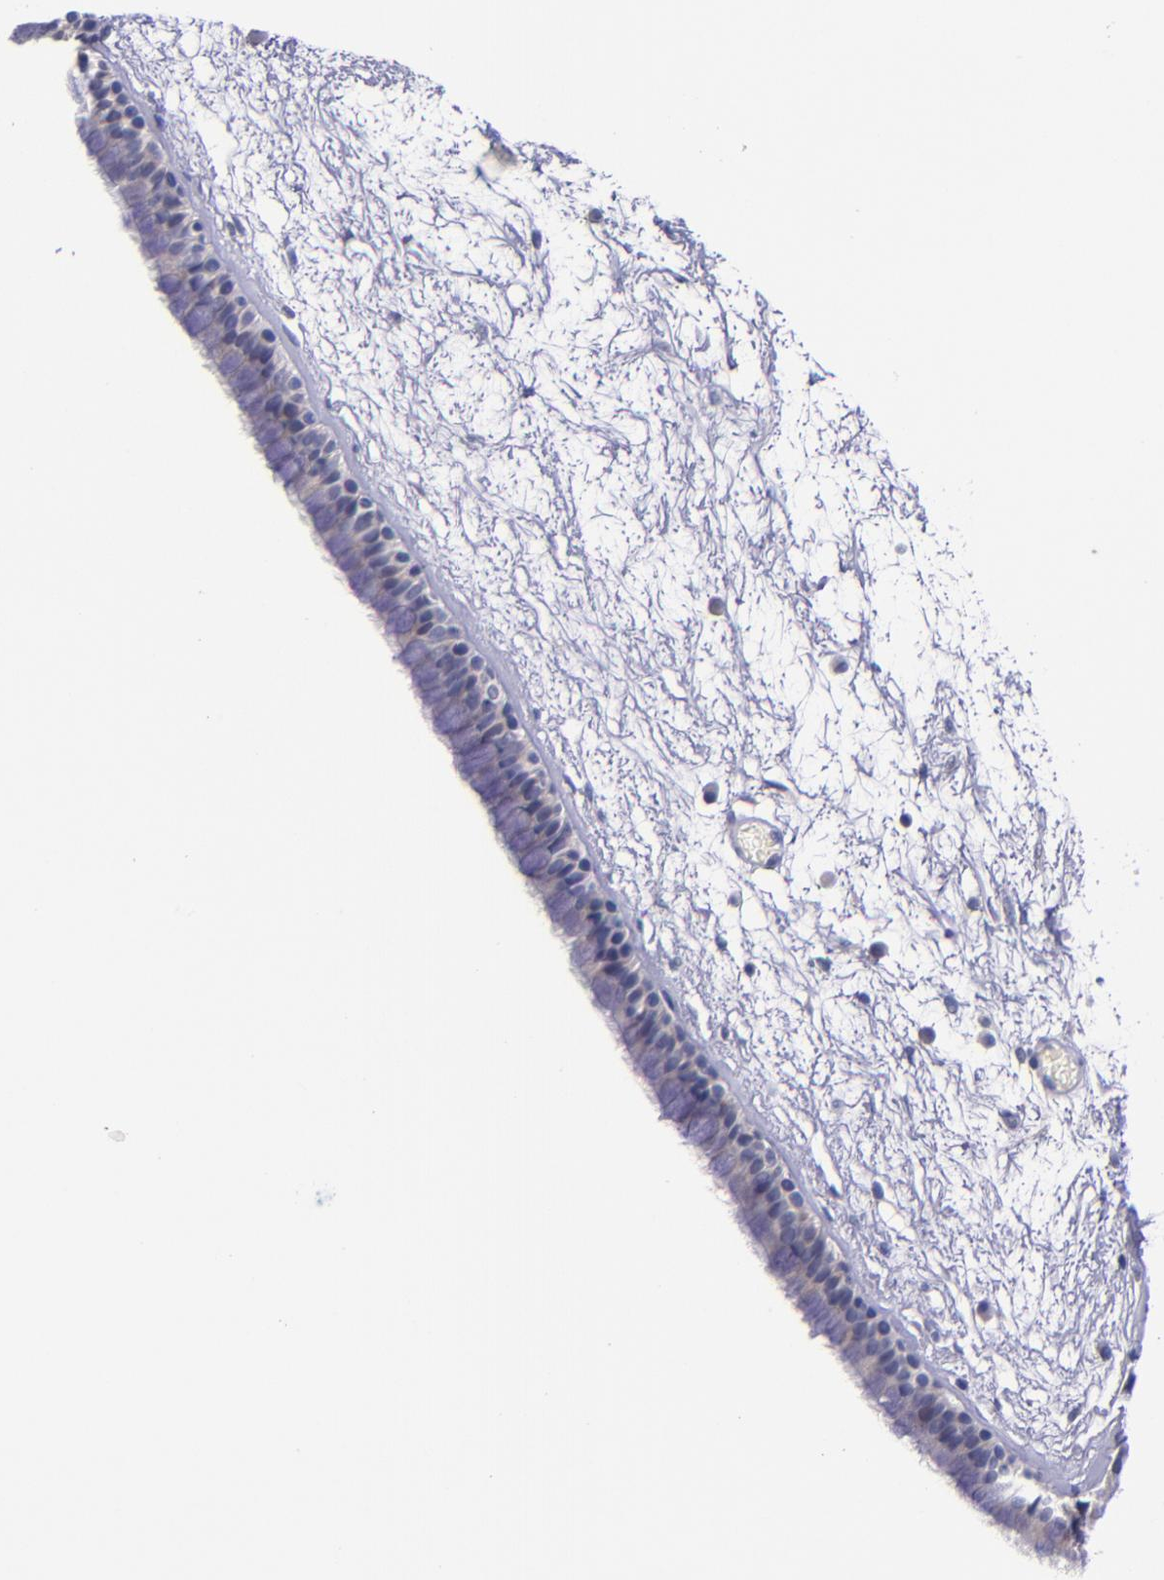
{"staining": {"intensity": "negative", "quantity": "none", "location": "none"}, "tissue": "nasopharynx", "cell_type": "Respiratory epithelial cells", "image_type": "normal", "snomed": [{"axis": "morphology", "description": "Normal tissue, NOS"}, {"axis": "morphology", "description": "Inflammation, NOS"}, {"axis": "topography", "description": "Nasopharynx"}], "caption": "This is a photomicrograph of immunohistochemistry (IHC) staining of benign nasopharynx, which shows no staining in respiratory epithelial cells.", "gene": "RBP4", "patient": {"sex": "male", "age": 48}}